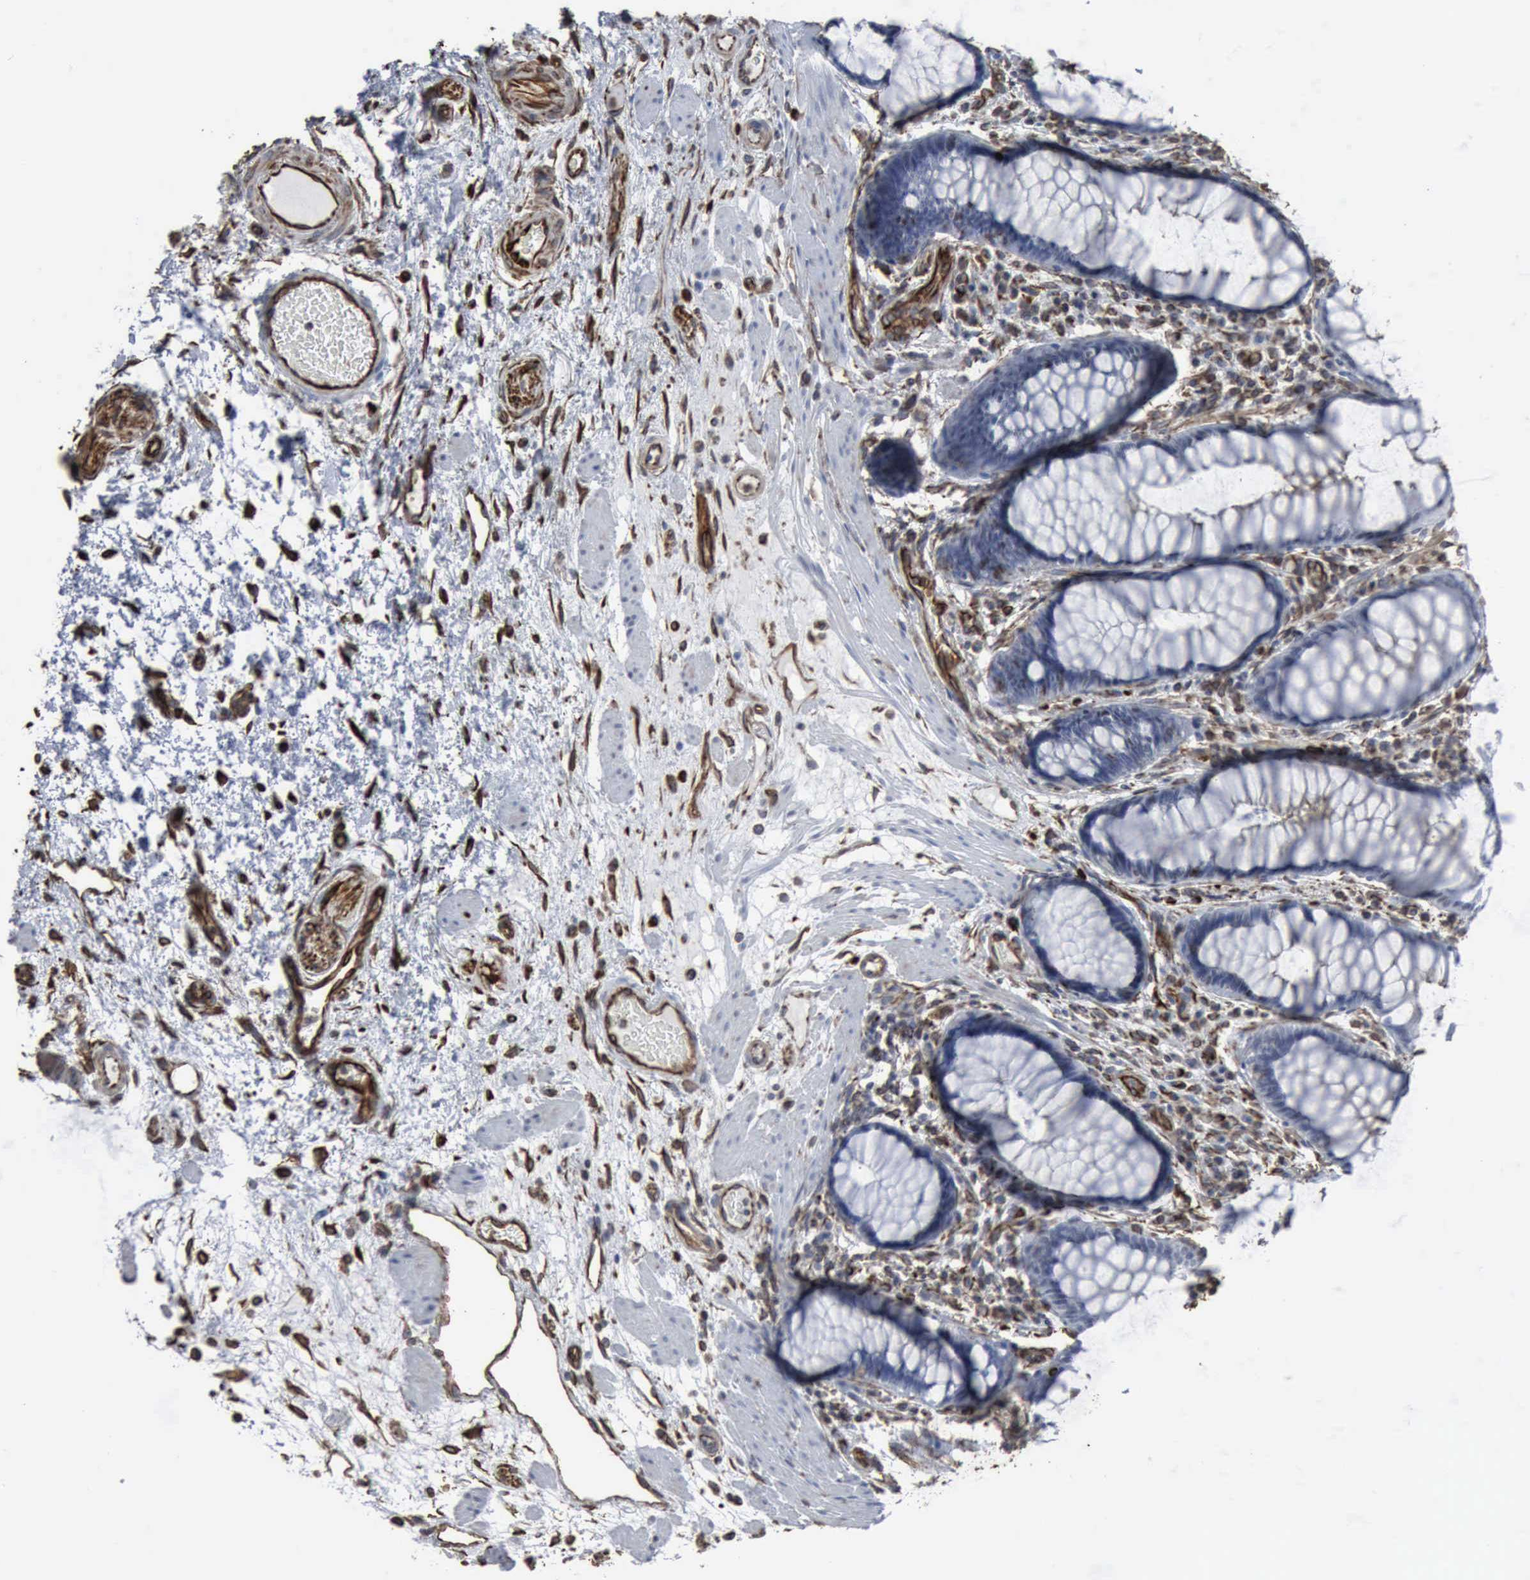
{"staining": {"intensity": "weak", "quantity": "<25%", "location": "cytoplasmic/membranous,nuclear"}, "tissue": "rectum", "cell_type": "Glandular cells", "image_type": "normal", "snomed": [{"axis": "morphology", "description": "Normal tissue, NOS"}, {"axis": "topography", "description": "Rectum"}], "caption": "This is an immunohistochemistry (IHC) micrograph of normal human rectum. There is no expression in glandular cells.", "gene": "CCNE1", "patient": {"sex": "male", "age": 77}}